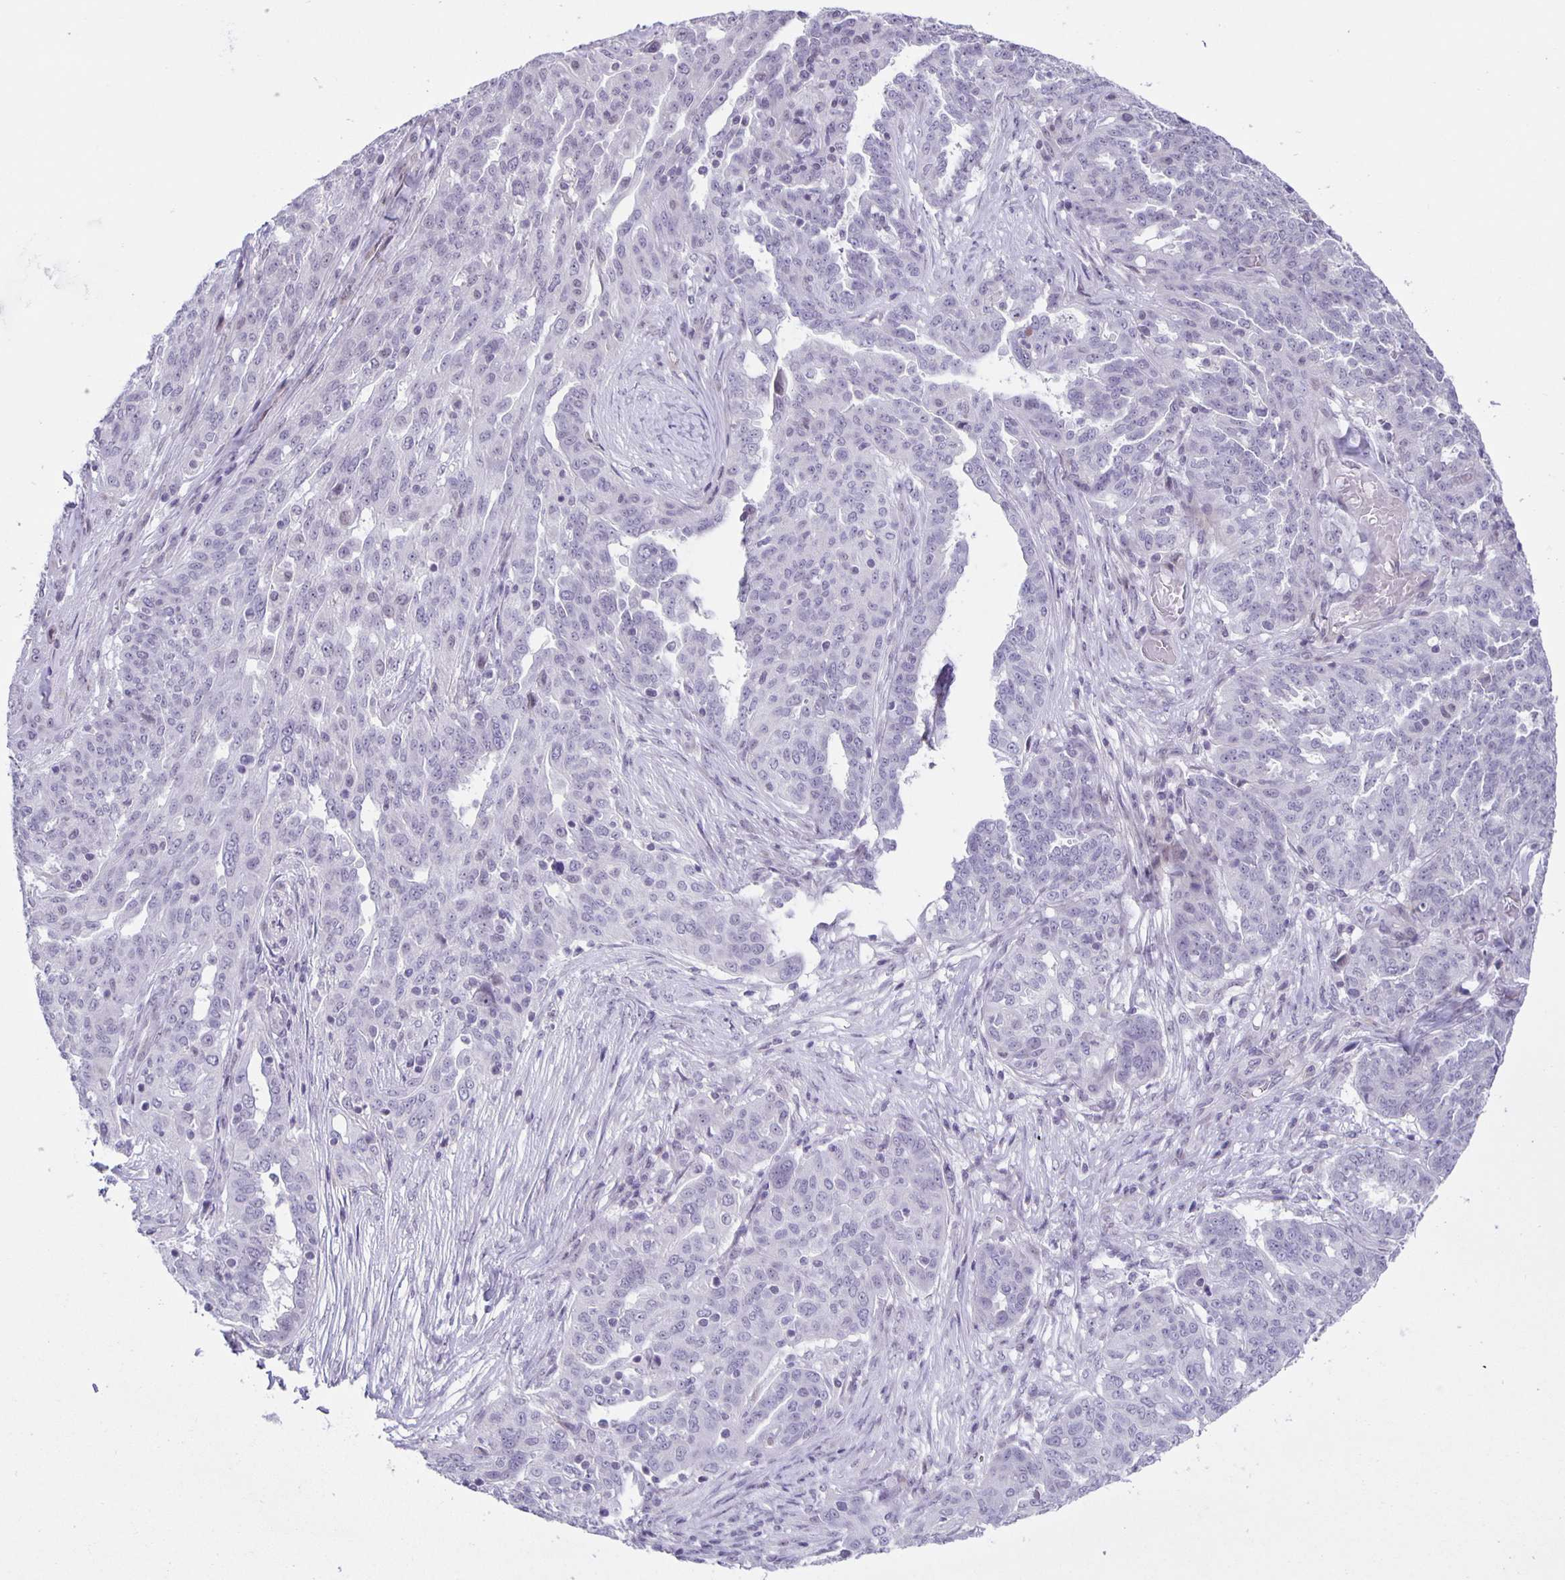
{"staining": {"intensity": "negative", "quantity": "none", "location": "none"}, "tissue": "ovarian cancer", "cell_type": "Tumor cells", "image_type": "cancer", "snomed": [{"axis": "morphology", "description": "Cystadenocarcinoma, serous, NOS"}, {"axis": "topography", "description": "Ovary"}], "caption": "Ovarian cancer was stained to show a protein in brown. There is no significant expression in tumor cells.", "gene": "PHRF1", "patient": {"sex": "female", "age": 67}}